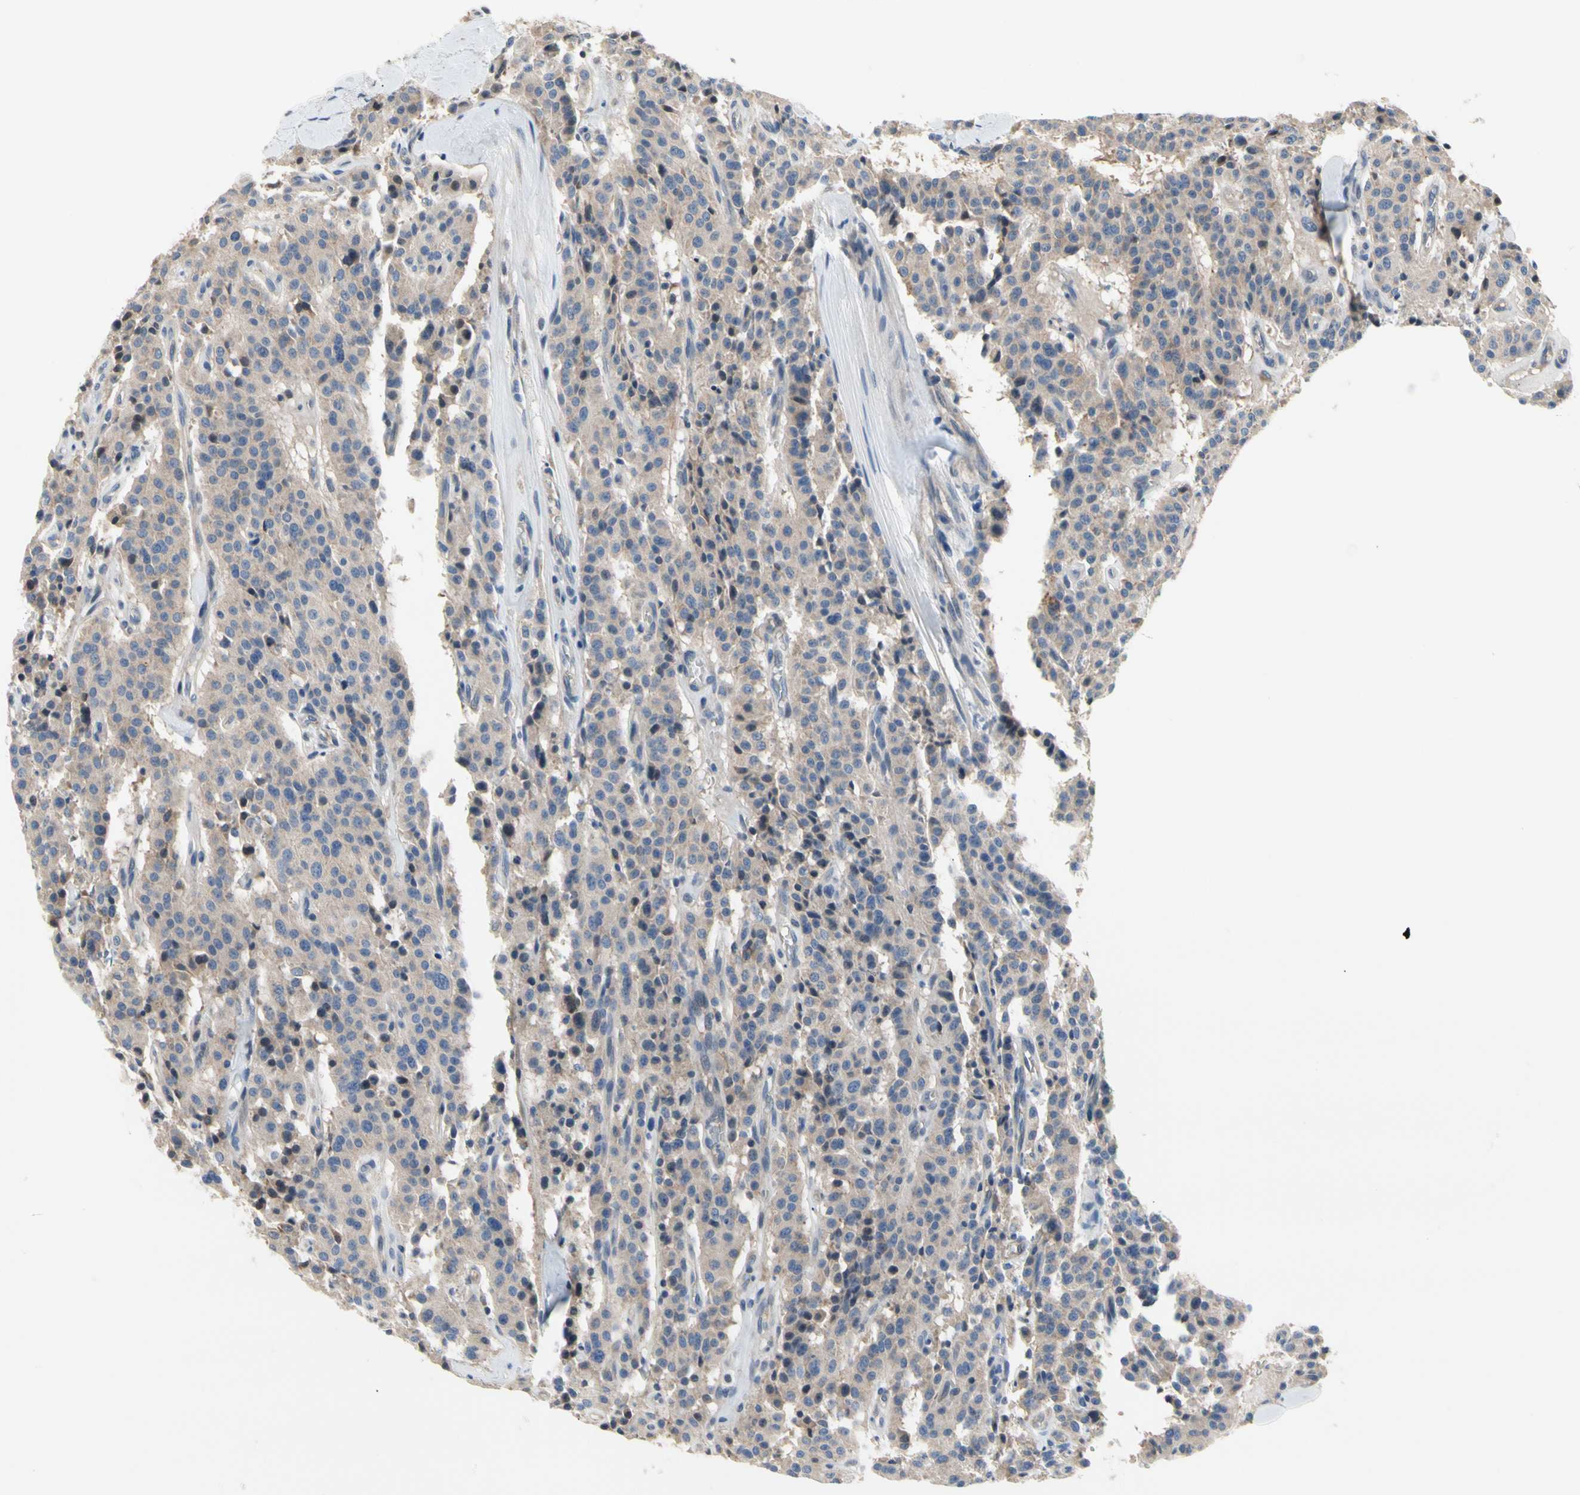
{"staining": {"intensity": "weak", "quantity": "<25%", "location": "cytoplasmic/membranous"}, "tissue": "carcinoid", "cell_type": "Tumor cells", "image_type": "cancer", "snomed": [{"axis": "morphology", "description": "Carcinoid, malignant, NOS"}, {"axis": "topography", "description": "Lung"}], "caption": "Tumor cells show no significant protein staining in carcinoid. Brightfield microscopy of immunohistochemistry stained with DAB (brown) and hematoxylin (blue), captured at high magnification.", "gene": "NFASC", "patient": {"sex": "male", "age": 30}}